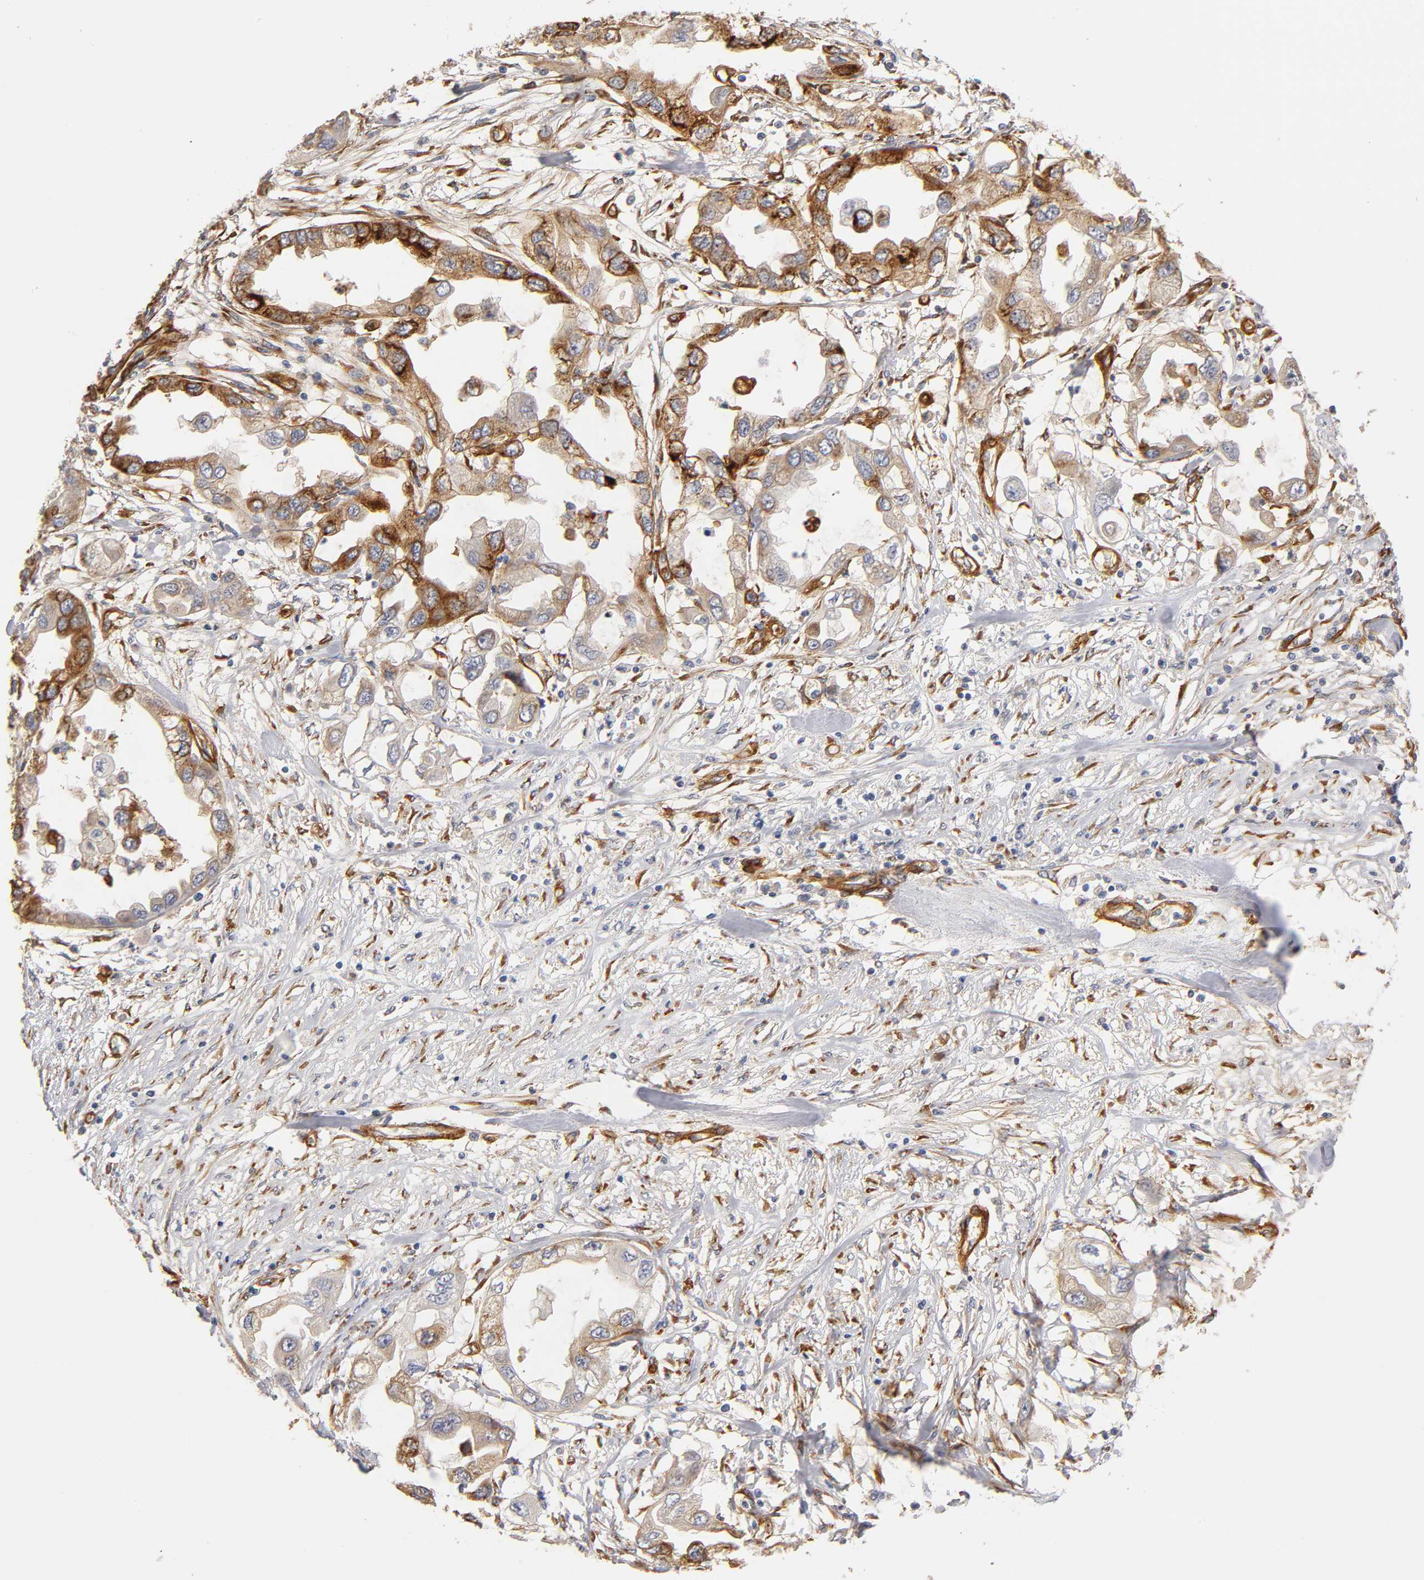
{"staining": {"intensity": "moderate", "quantity": "<25%", "location": "cytoplasmic/membranous"}, "tissue": "endometrial cancer", "cell_type": "Tumor cells", "image_type": "cancer", "snomed": [{"axis": "morphology", "description": "Adenocarcinoma, NOS"}, {"axis": "topography", "description": "Endometrium"}], "caption": "IHC (DAB (3,3'-diaminobenzidine)) staining of adenocarcinoma (endometrial) exhibits moderate cytoplasmic/membranous protein expression in approximately <25% of tumor cells.", "gene": "LAMB1", "patient": {"sex": "female", "age": 67}}